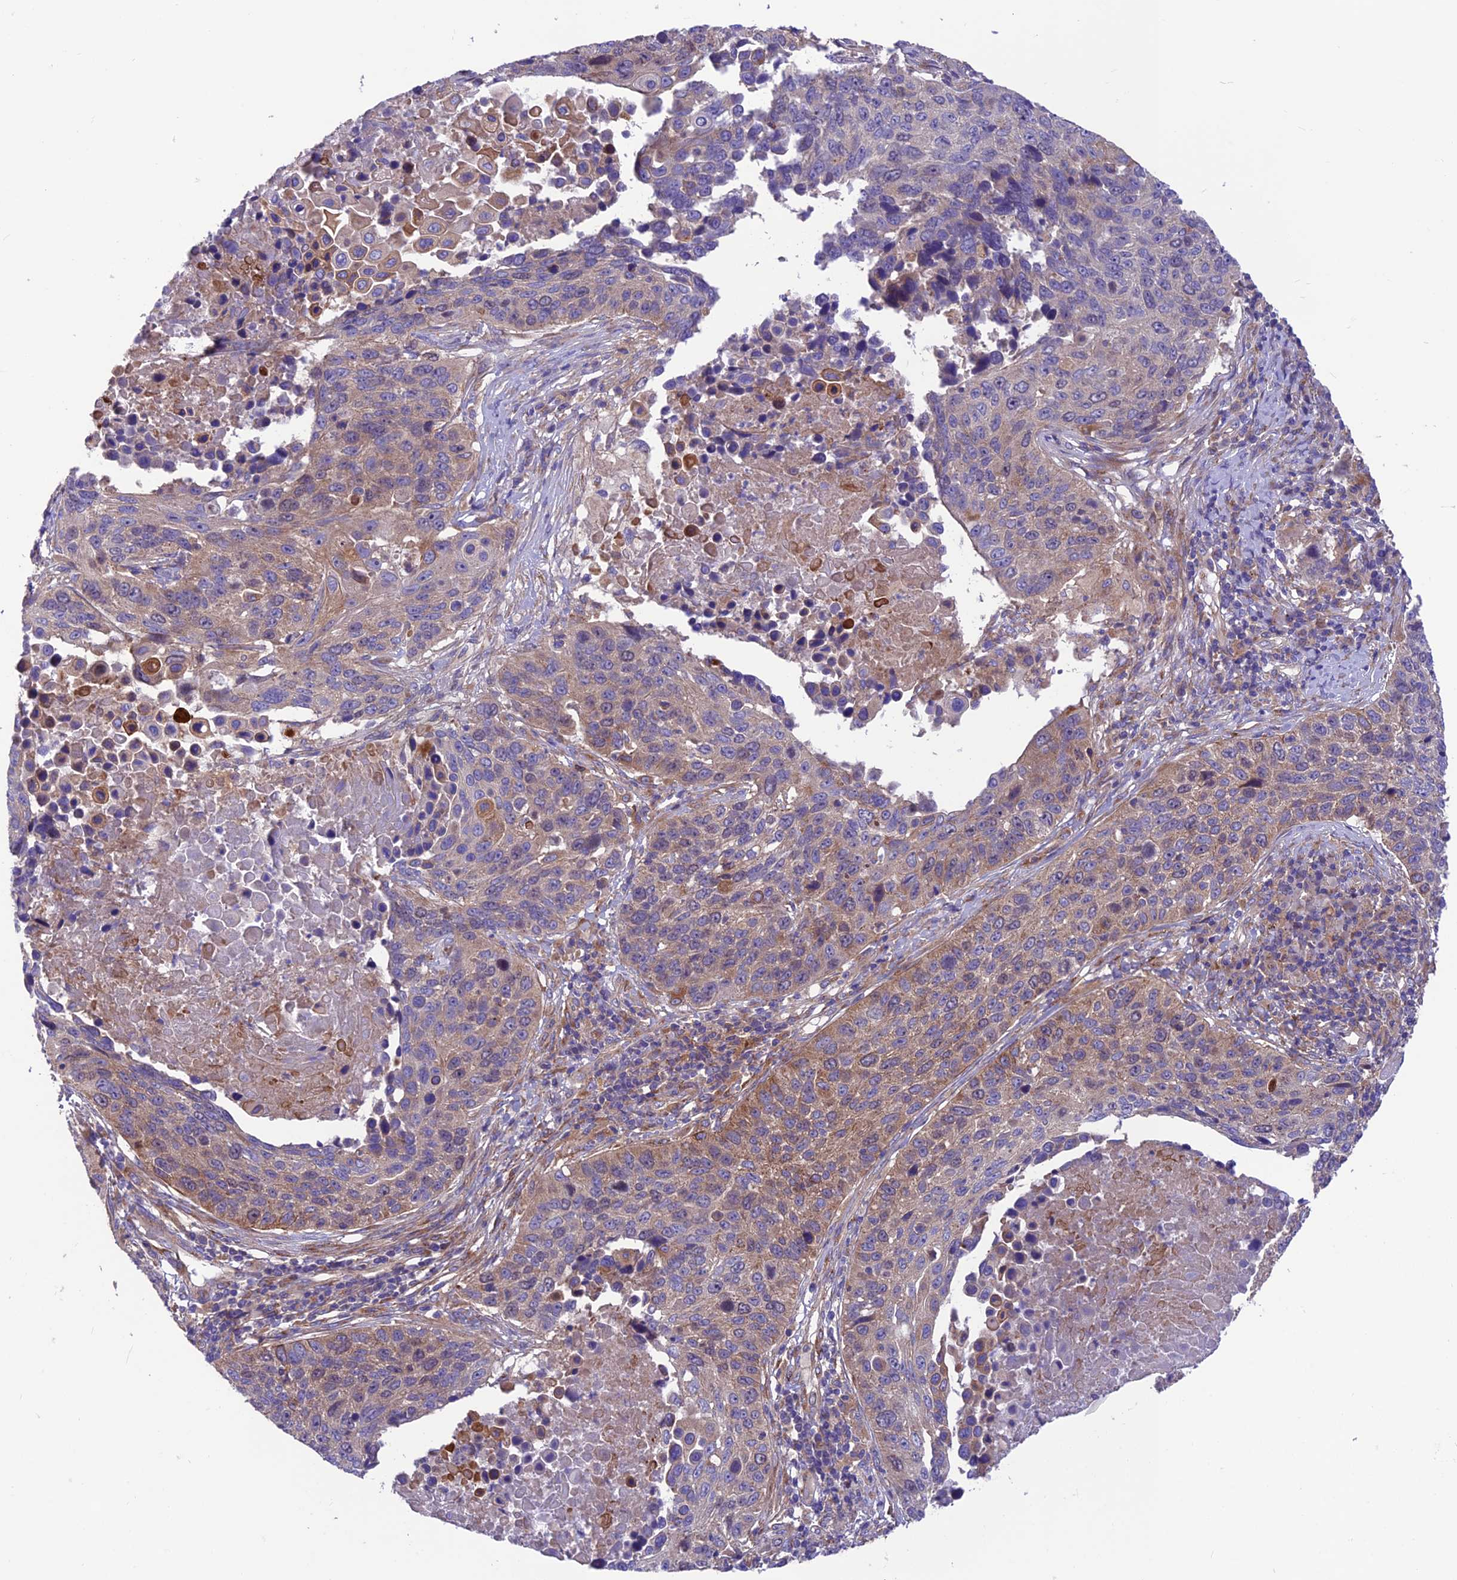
{"staining": {"intensity": "weak", "quantity": "25%-75%", "location": "cytoplasmic/membranous"}, "tissue": "lung cancer", "cell_type": "Tumor cells", "image_type": "cancer", "snomed": [{"axis": "morphology", "description": "Normal tissue, NOS"}, {"axis": "morphology", "description": "Squamous cell carcinoma, NOS"}, {"axis": "topography", "description": "Lymph node"}, {"axis": "topography", "description": "Lung"}], "caption": "A brown stain labels weak cytoplasmic/membranous staining of a protein in human lung squamous cell carcinoma tumor cells.", "gene": "VPS16", "patient": {"sex": "male", "age": 66}}